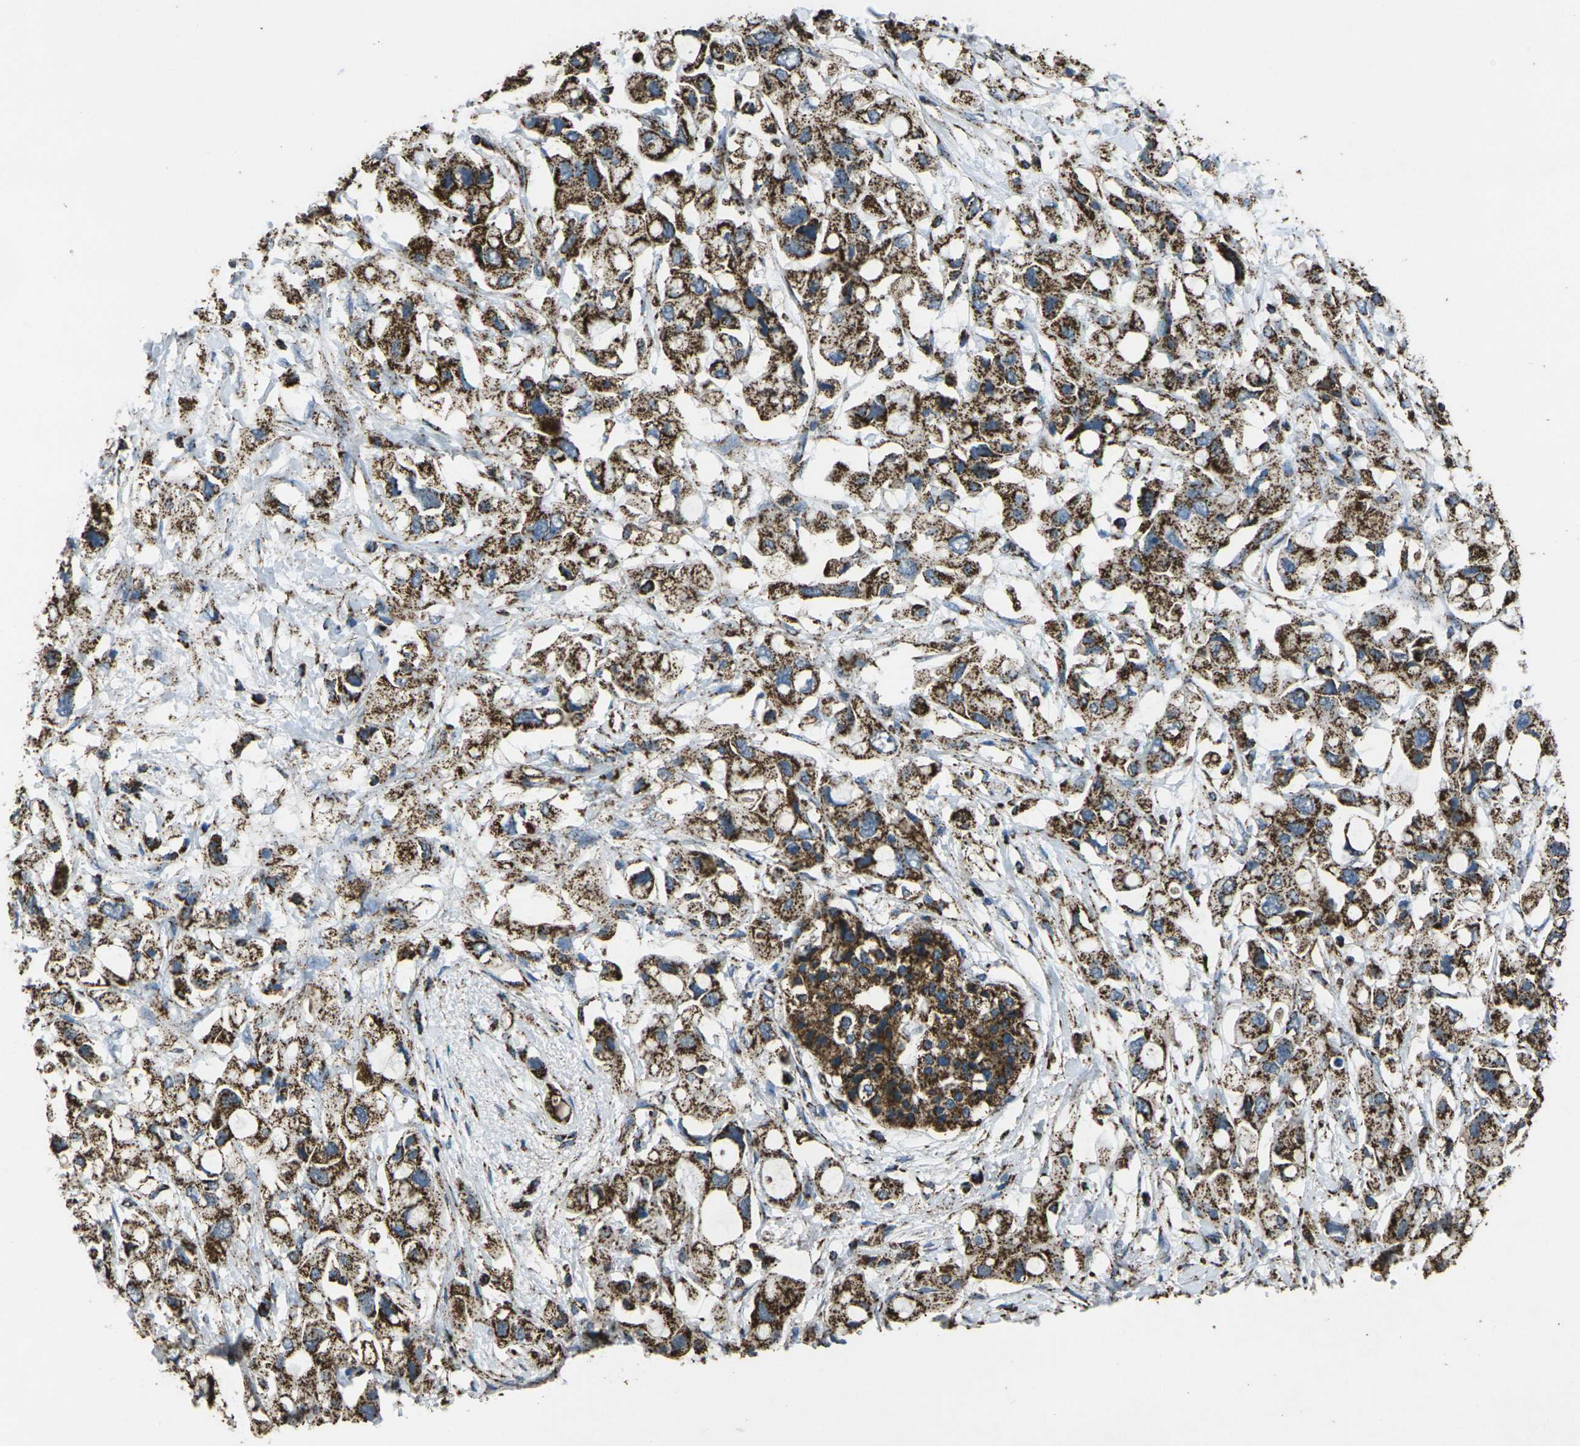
{"staining": {"intensity": "moderate", "quantity": ">75%", "location": "cytoplasmic/membranous"}, "tissue": "pancreatic cancer", "cell_type": "Tumor cells", "image_type": "cancer", "snomed": [{"axis": "morphology", "description": "Adenocarcinoma, NOS"}, {"axis": "topography", "description": "Pancreas"}], "caption": "Pancreatic cancer tissue exhibits moderate cytoplasmic/membranous staining in approximately >75% of tumor cells", "gene": "KLHL5", "patient": {"sex": "female", "age": 56}}